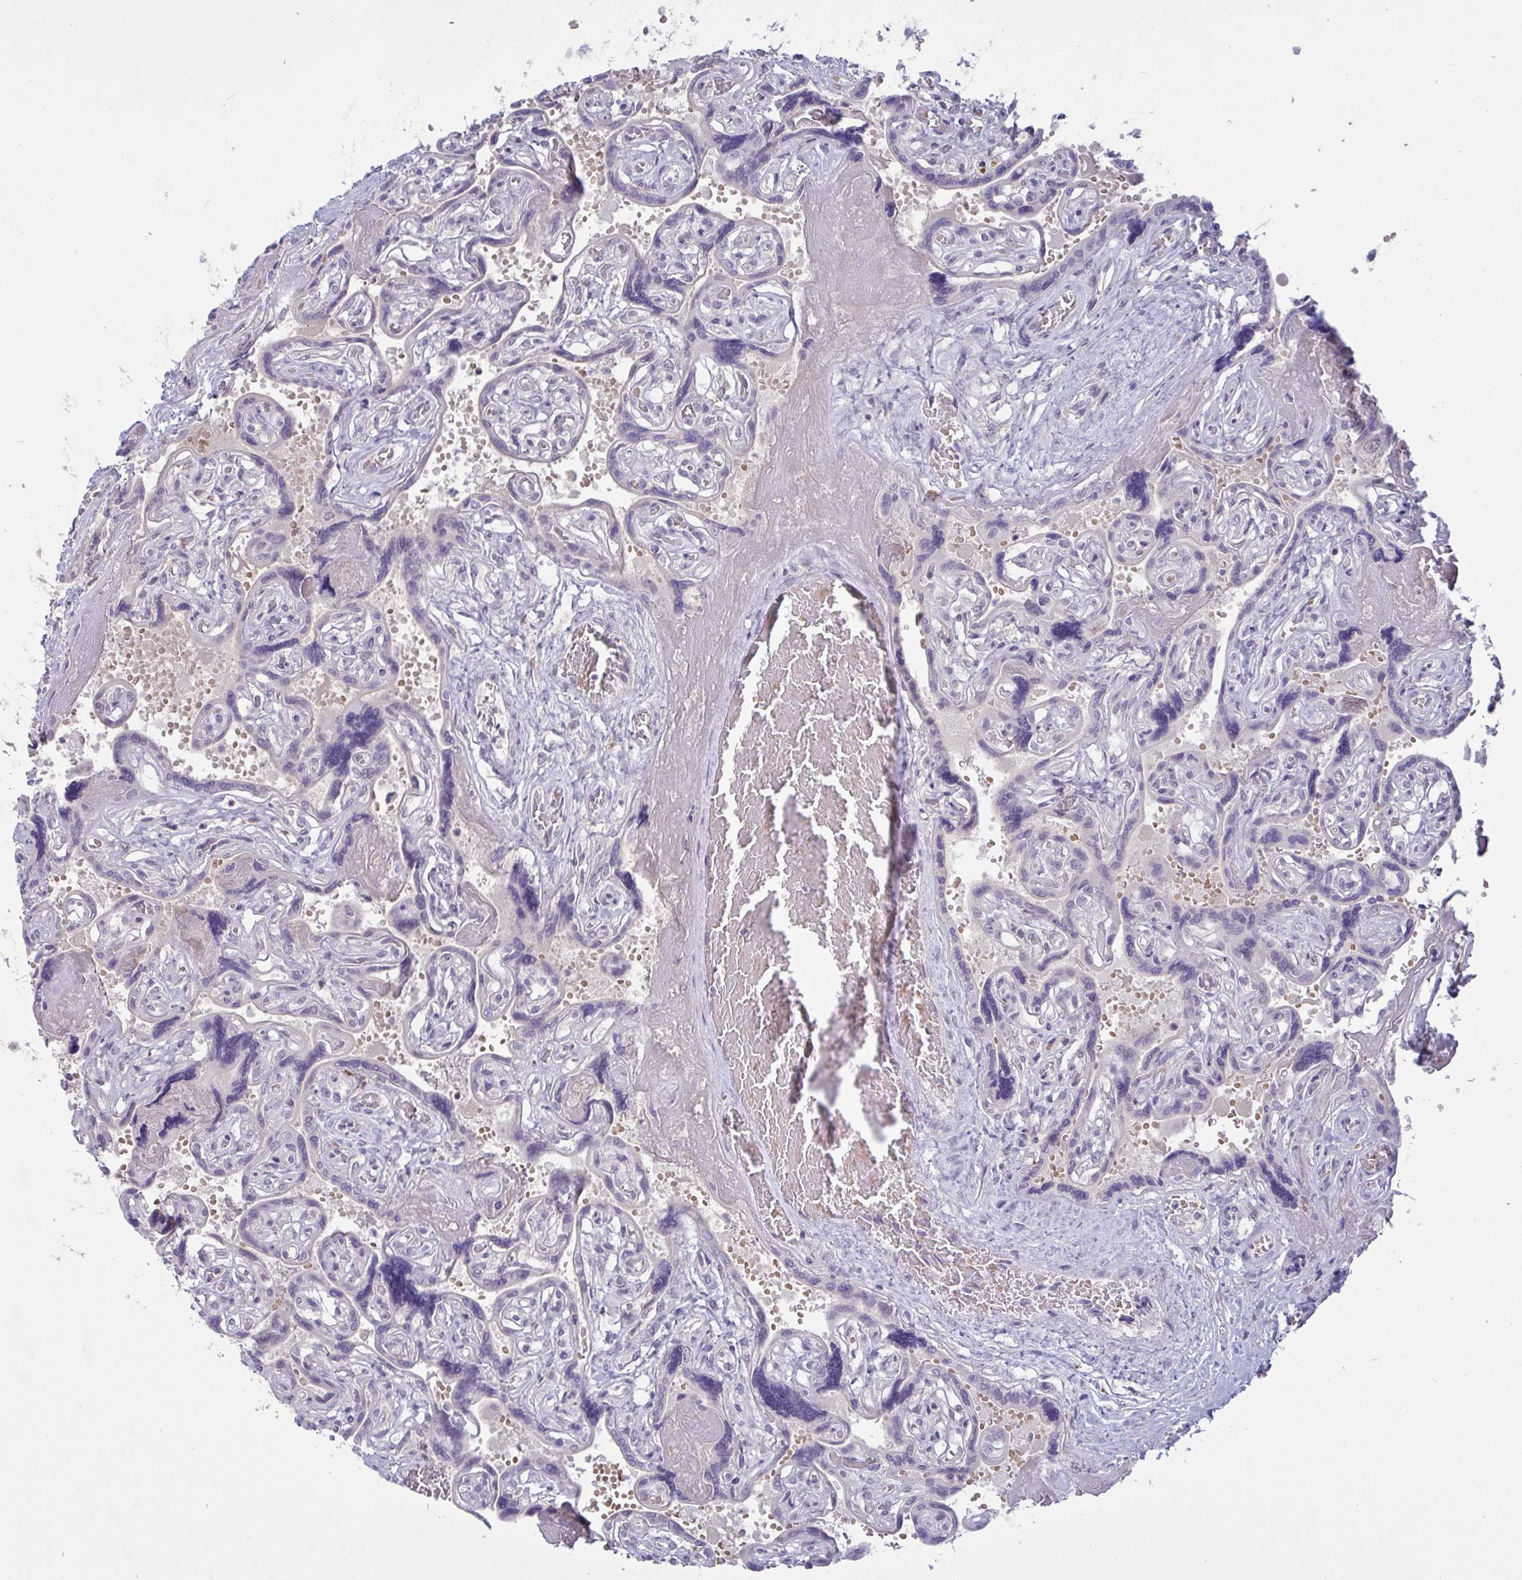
{"staining": {"intensity": "weak", "quantity": "<25%", "location": "nuclear"}, "tissue": "placenta", "cell_type": "Decidual cells", "image_type": "normal", "snomed": [{"axis": "morphology", "description": "Normal tissue, NOS"}, {"axis": "topography", "description": "Placenta"}], "caption": "Immunohistochemistry image of unremarkable placenta: human placenta stained with DAB exhibits no significant protein positivity in decidual cells.", "gene": "ZNF784", "patient": {"sex": "female", "age": 32}}